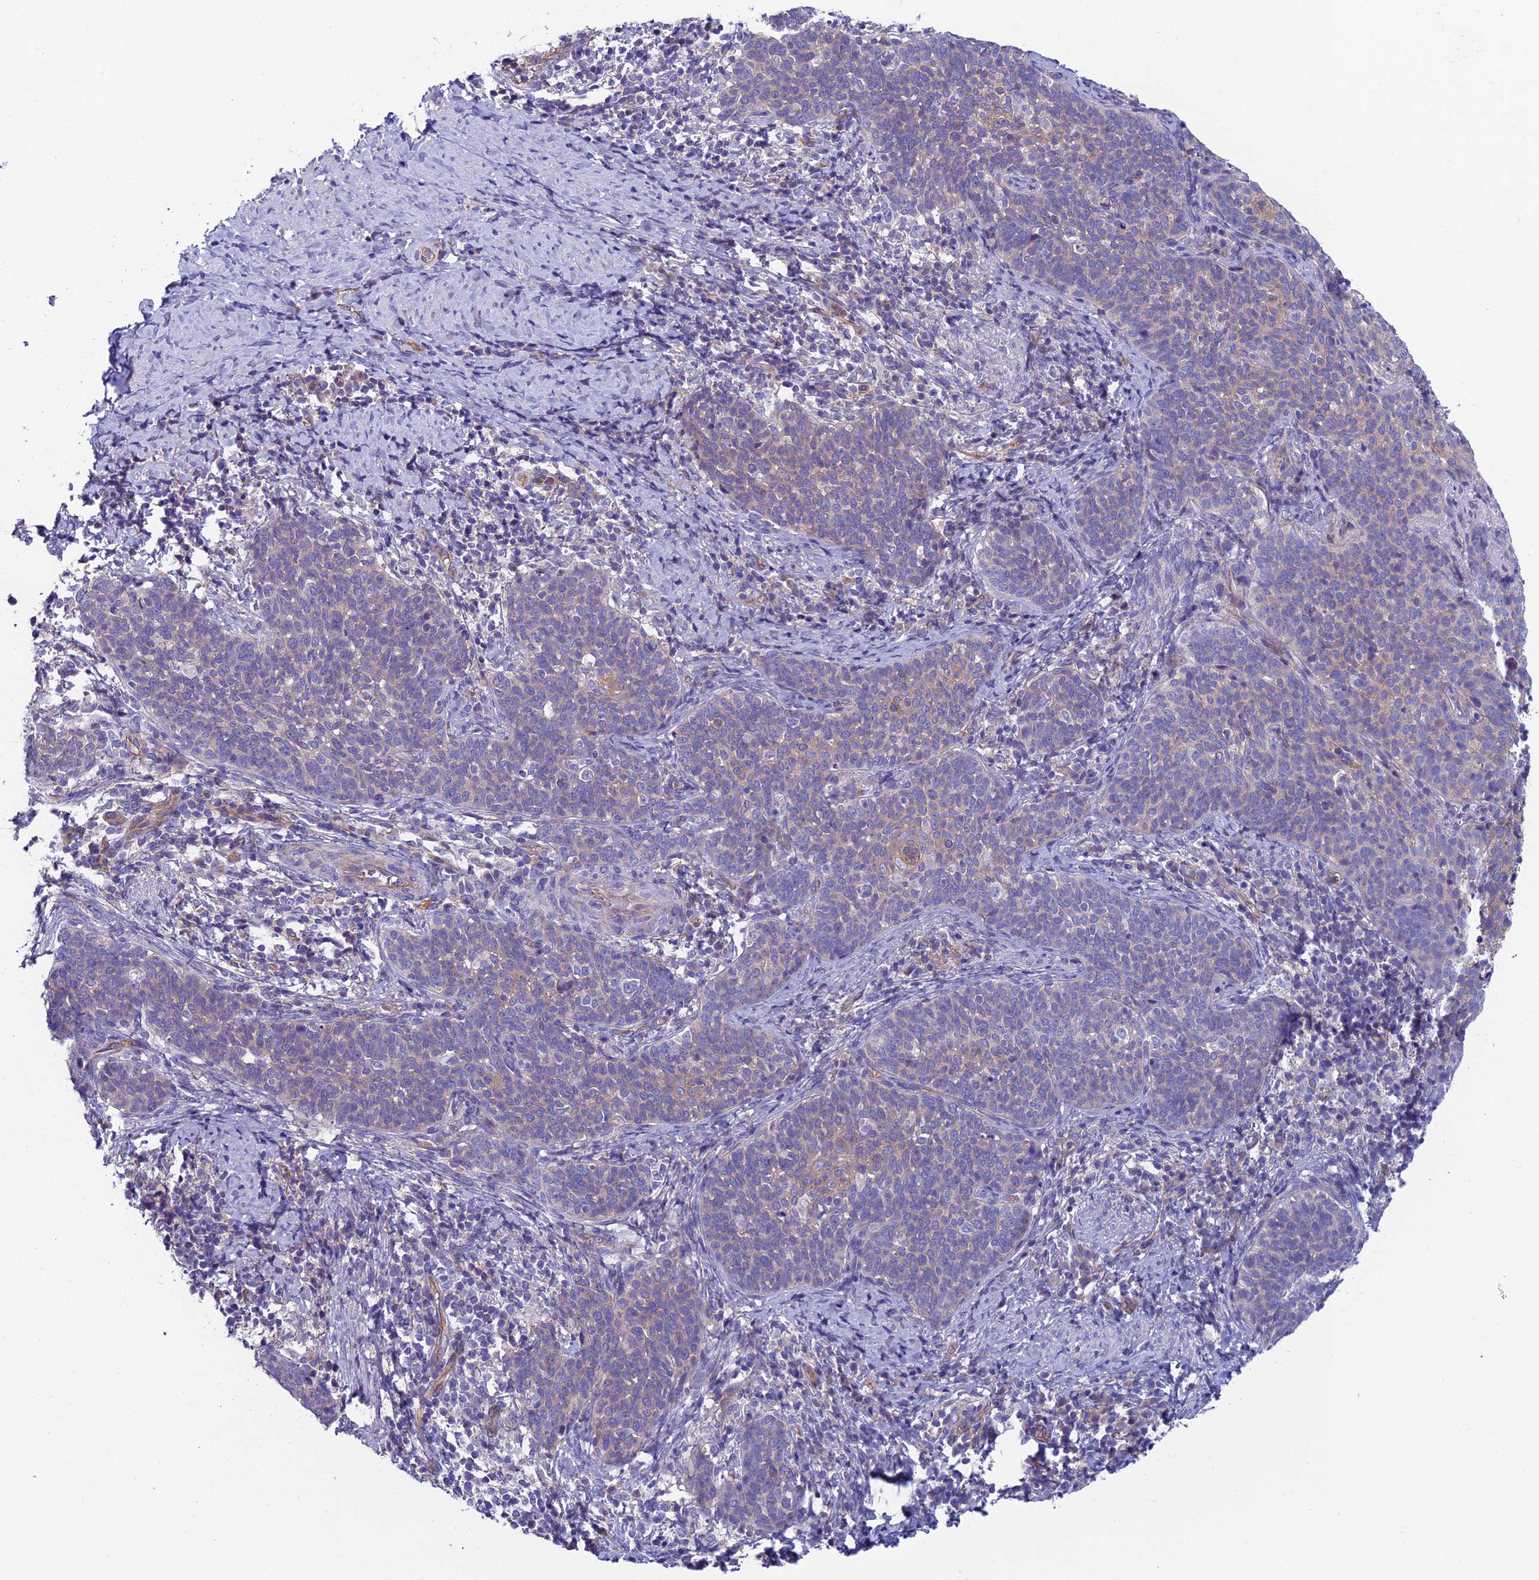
{"staining": {"intensity": "negative", "quantity": "none", "location": "none"}, "tissue": "cervical cancer", "cell_type": "Tumor cells", "image_type": "cancer", "snomed": [{"axis": "morphology", "description": "Normal tissue, NOS"}, {"axis": "morphology", "description": "Squamous cell carcinoma, NOS"}, {"axis": "topography", "description": "Cervix"}], "caption": "Micrograph shows no protein expression in tumor cells of cervical cancer tissue.", "gene": "PPFIA3", "patient": {"sex": "female", "age": 39}}